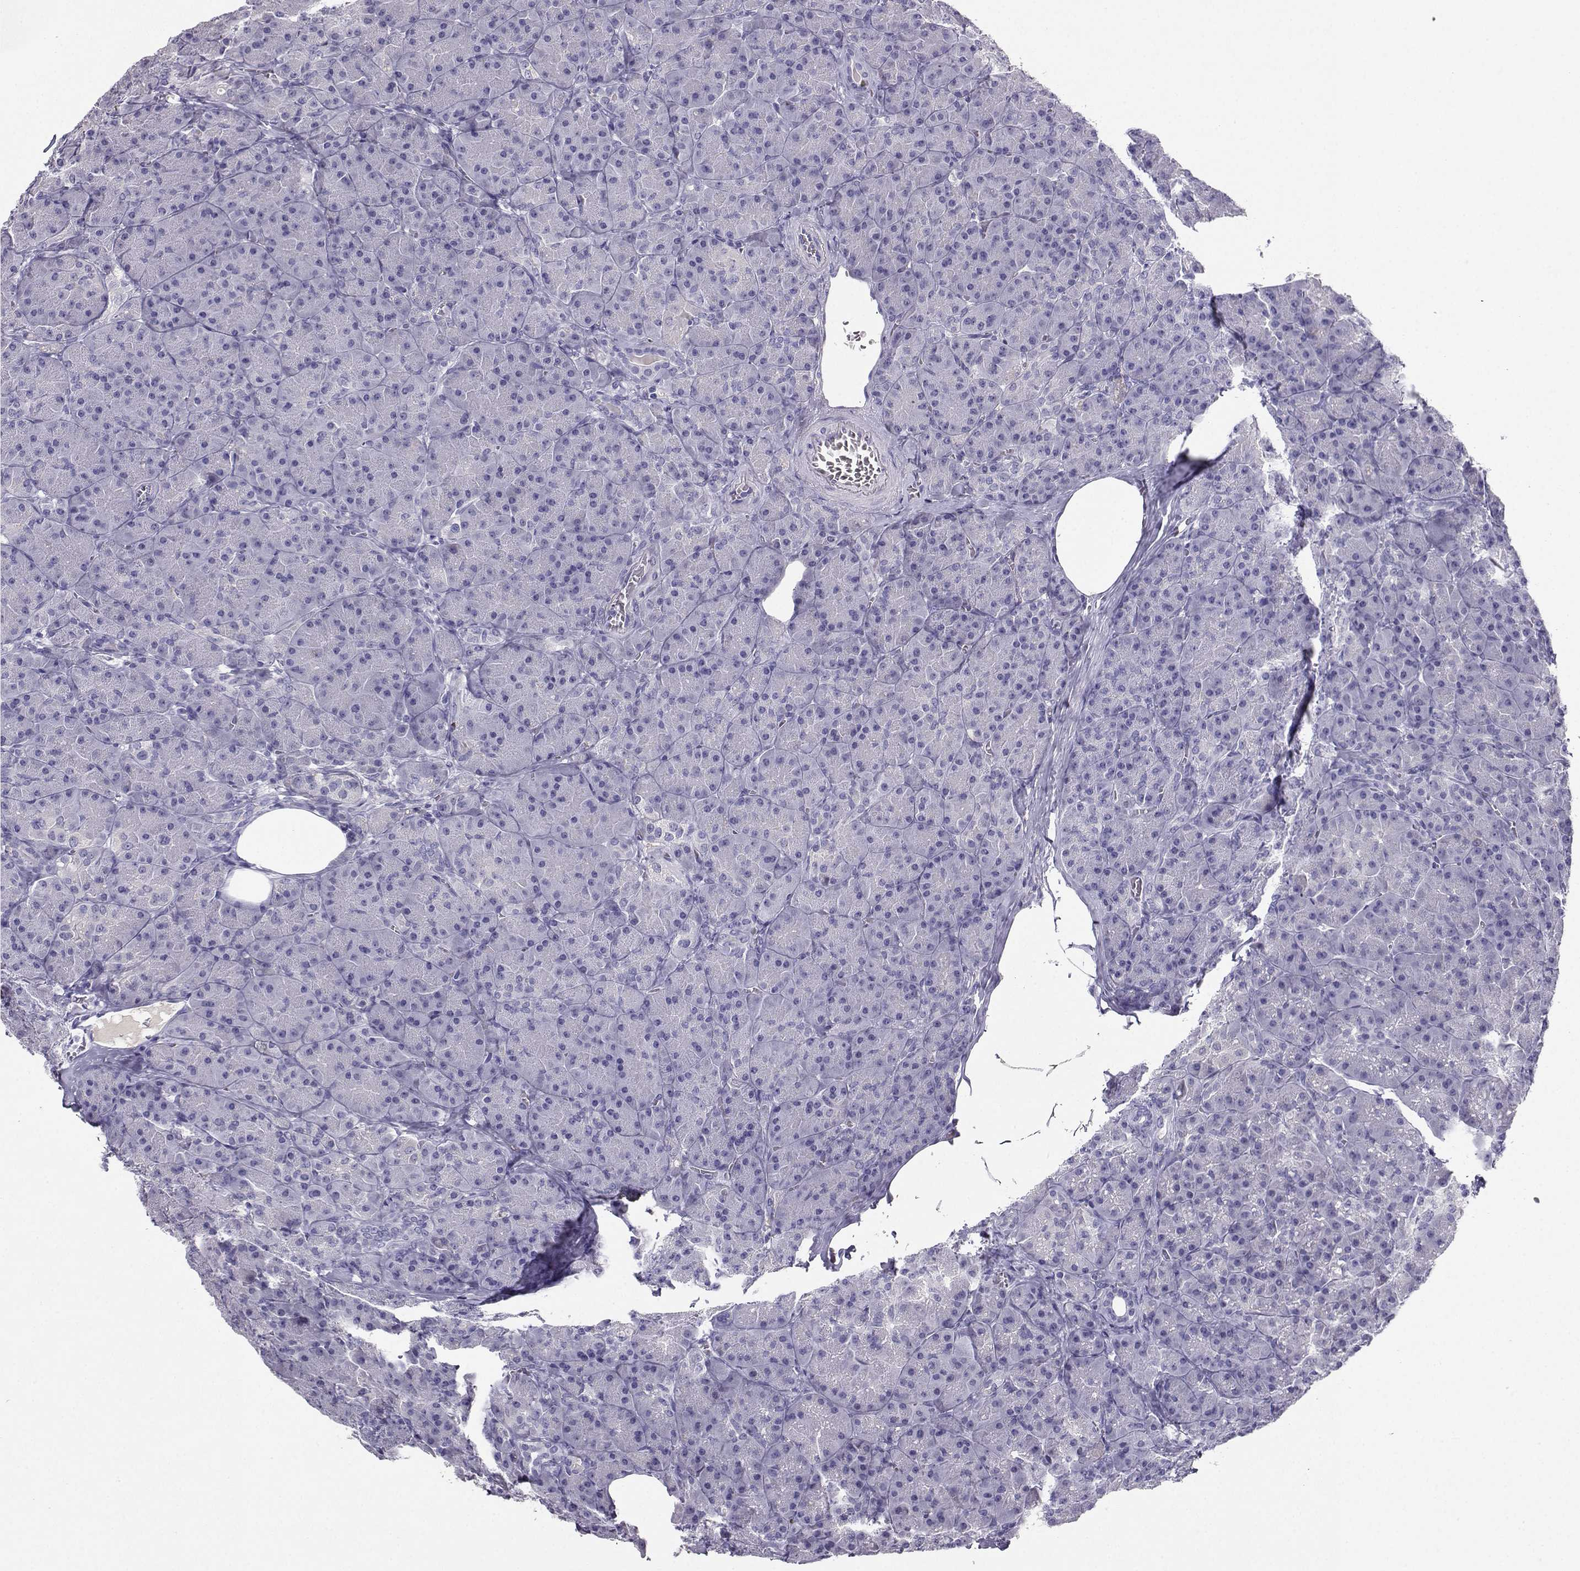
{"staining": {"intensity": "negative", "quantity": "none", "location": "none"}, "tissue": "pancreas", "cell_type": "Exocrine glandular cells", "image_type": "normal", "snomed": [{"axis": "morphology", "description": "Normal tissue, NOS"}, {"axis": "topography", "description": "Pancreas"}], "caption": "Exocrine glandular cells show no significant positivity in benign pancreas.", "gene": "GRIK4", "patient": {"sex": "male", "age": 57}}